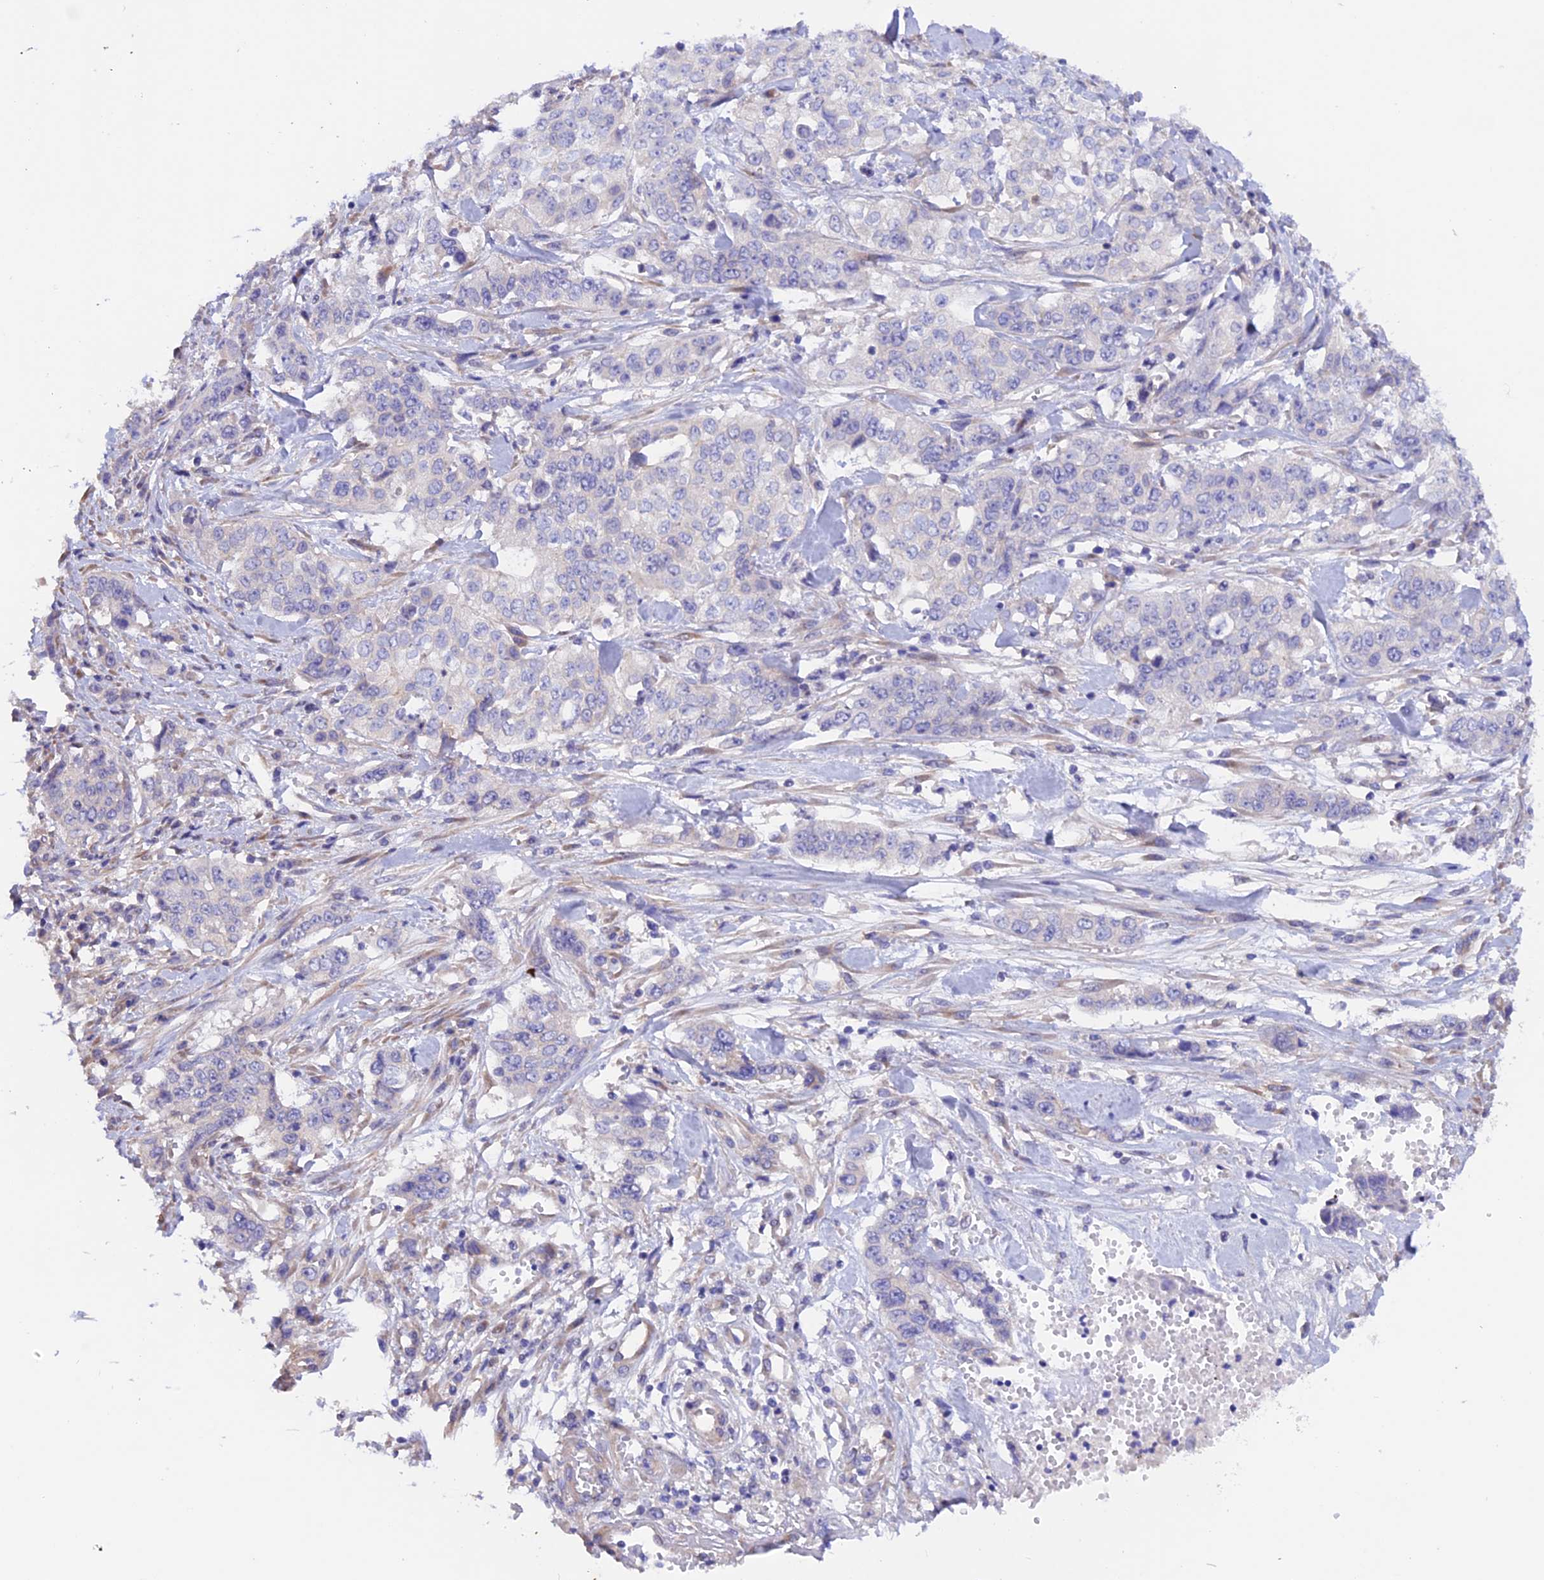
{"staining": {"intensity": "negative", "quantity": "none", "location": "none"}, "tissue": "stomach cancer", "cell_type": "Tumor cells", "image_type": "cancer", "snomed": [{"axis": "morphology", "description": "Adenocarcinoma, NOS"}, {"axis": "topography", "description": "Stomach, upper"}], "caption": "This is a micrograph of IHC staining of stomach cancer, which shows no staining in tumor cells.", "gene": "HYCC1", "patient": {"sex": "male", "age": 62}}